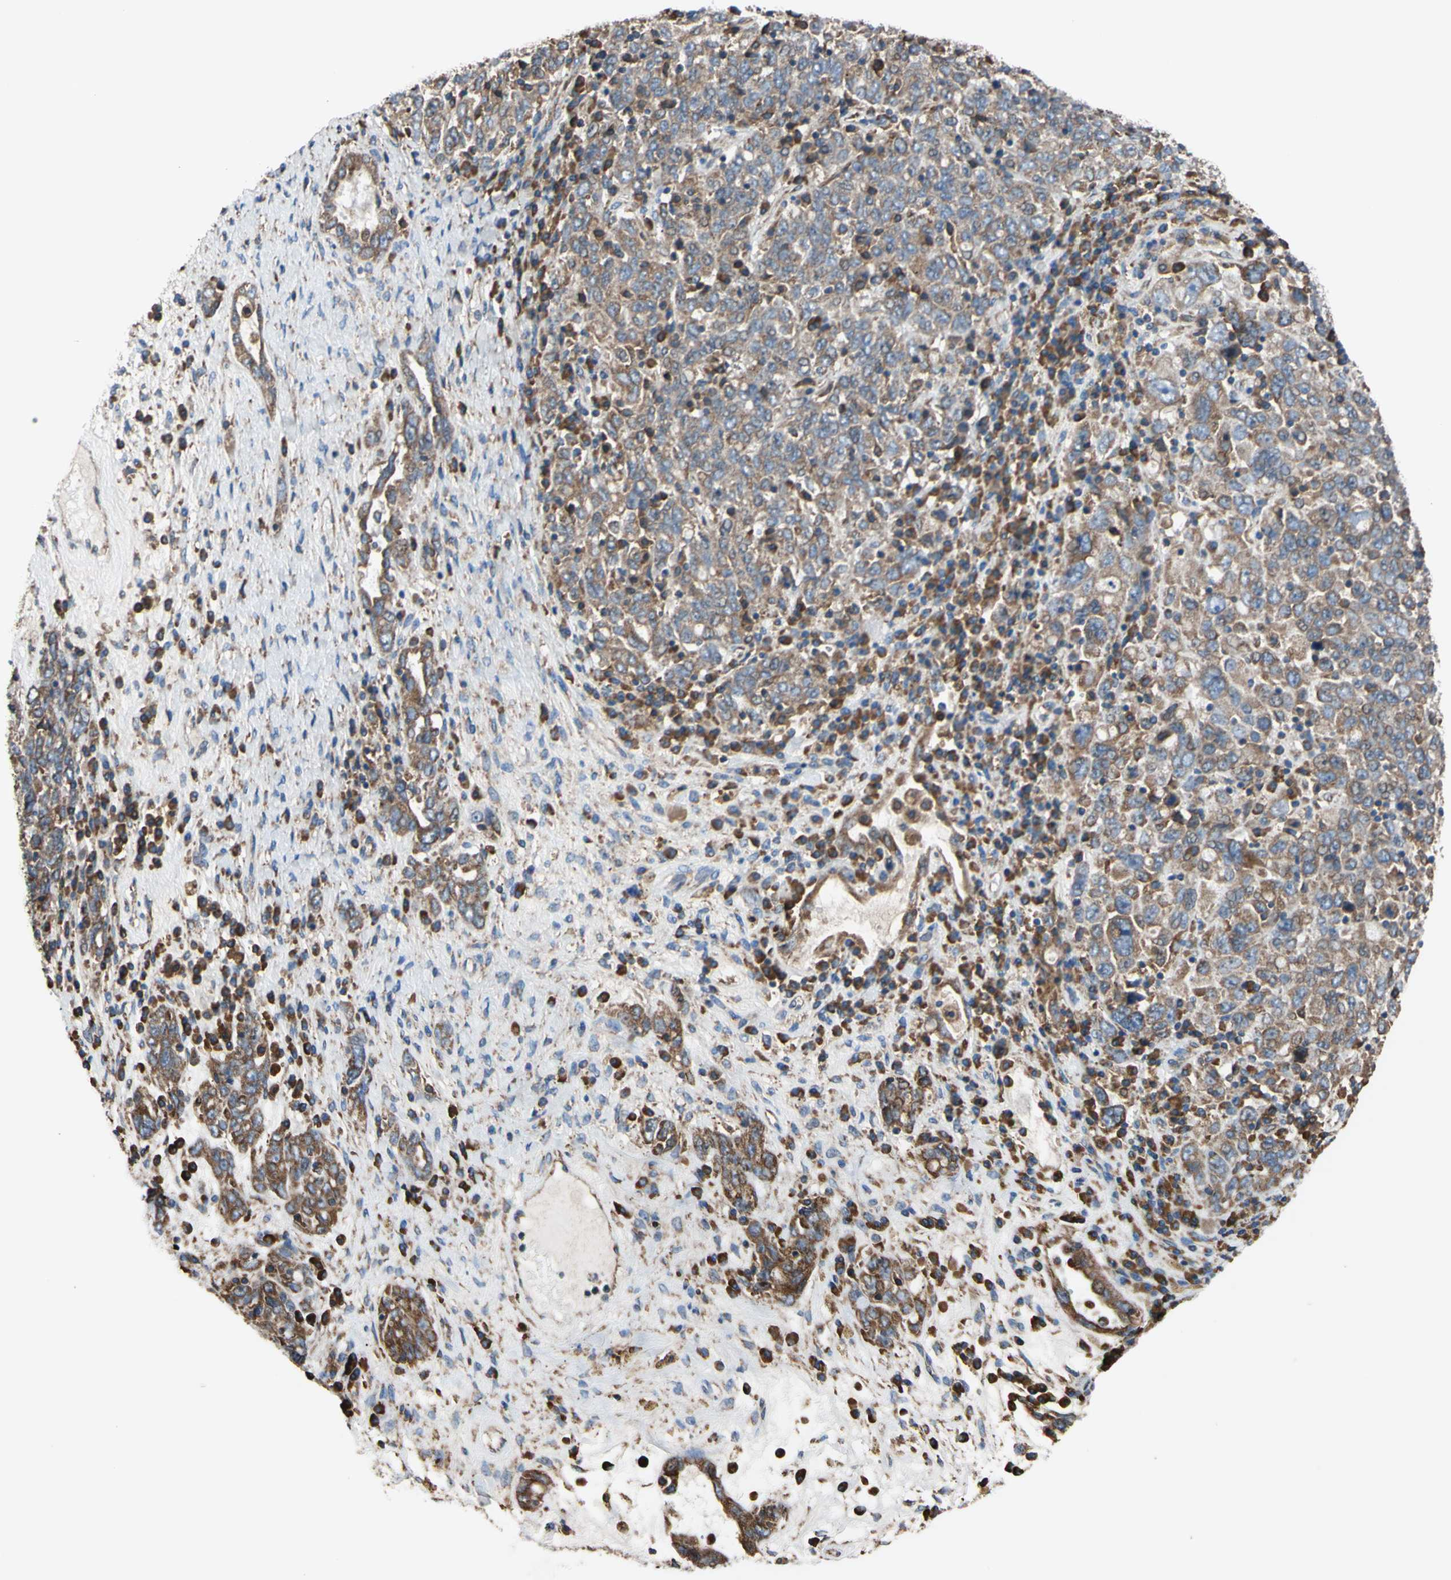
{"staining": {"intensity": "moderate", "quantity": ">75%", "location": "cytoplasmic/membranous"}, "tissue": "ovarian cancer", "cell_type": "Tumor cells", "image_type": "cancer", "snomed": [{"axis": "morphology", "description": "Carcinoma, endometroid"}, {"axis": "topography", "description": "Ovary"}], "caption": "Immunohistochemical staining of endometroid carcinoma (ovarian) exhibits moderate cytoplasmic/membranous protein expression in about >75% of tumor cells. (Stains: DAB in brown, nuclei in blue, Microscopy: brightfield microscopy at high magnification).", "gene": "BMF", "patient": {"sex": "female", "age": 62}}